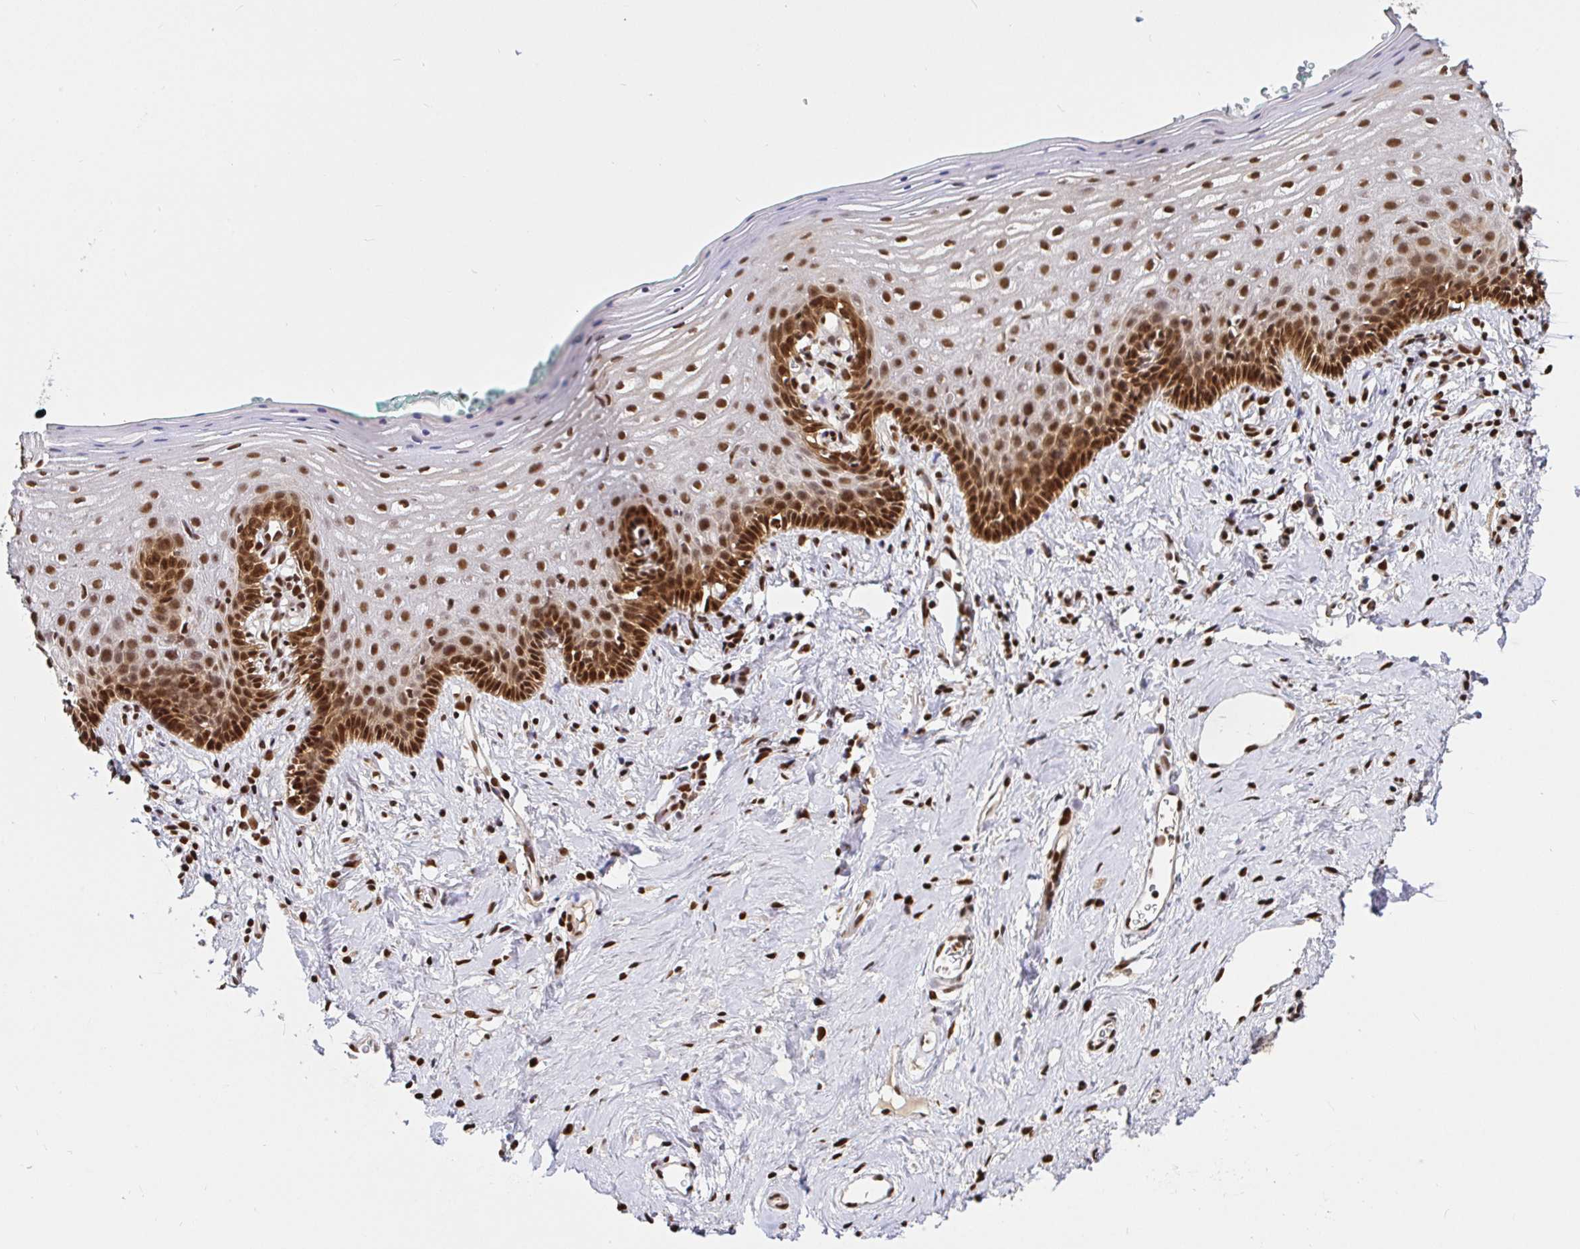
{"staining": {"intensity": "strong", "quantity": ">75%", "location": "nuclear"}, "tissue": "vagina", "cell_type": "Squamous epithelial cells", "image_type": "normal", "snomed": [{"axis": "morphology", "description": "Normal tissue, NOS"}, {"axis": "topography", "description": "Vagina"}], "caption": "DAB (3,3'-diaminobenzidine) immunohistochemical staining of normal vagina shows strong nuclear protein expression in approximately >75% of squamous epithelial cells. (DAB (3,3'-diaminobenzidine) IHC with brightfield microscopy, high magnification).", "gene": "SP3", "patient": {"sex": "female", "age": 42}}